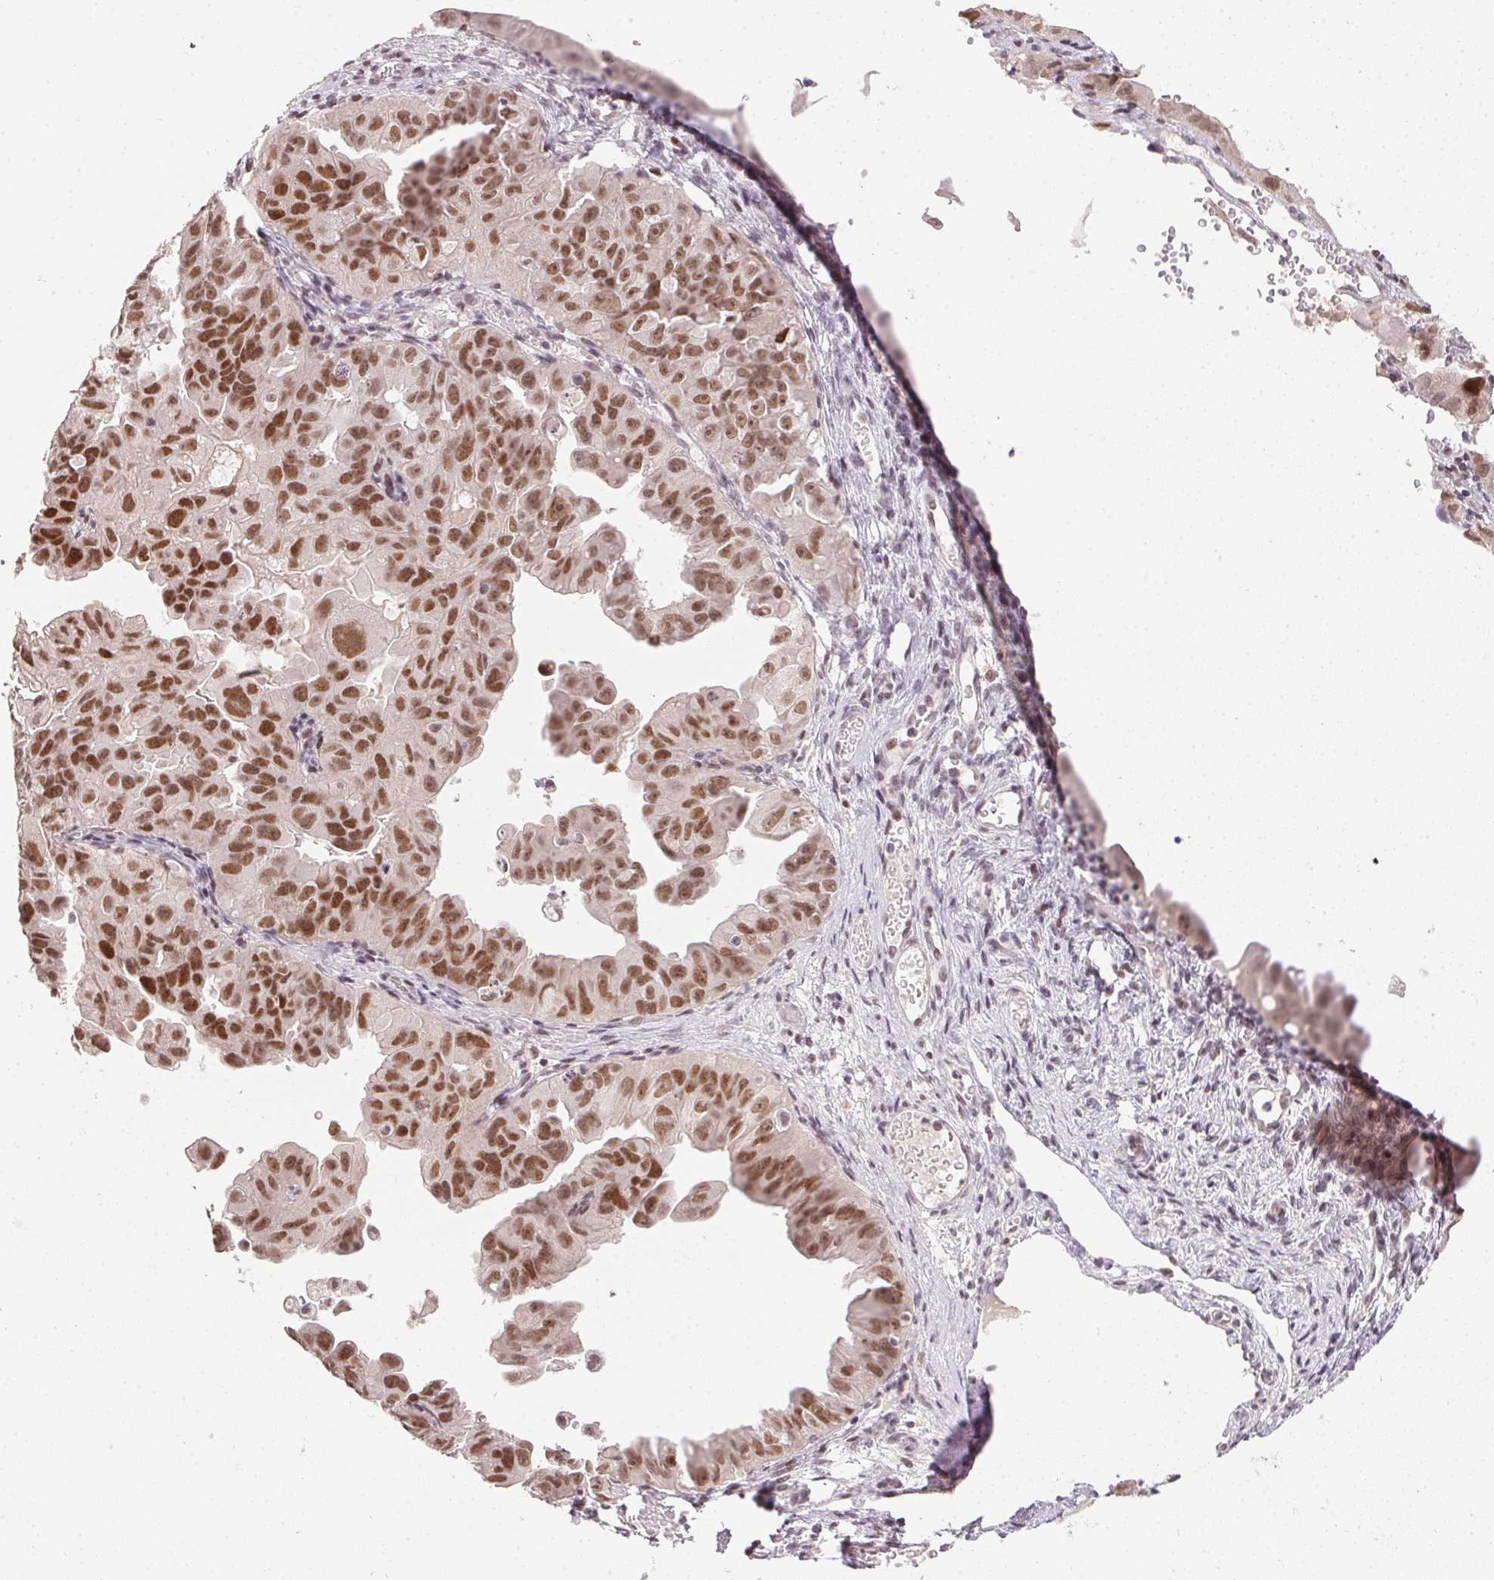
{"staining": {"intensity": "moderate", "quantity": ">75%", "location": "nuclear"}, "tissue": "ovarian cancer", "cell_type": "Tumor cells", "image_type": "cancer", "snomed": [{"axis": "morphology", "description": "Carcinoma, endometroid"}, {"axis": "topography", "description": "Ovary"}], "caption": "Protein staining of ovarian cancer (endometroid carcinoma) tissue displays moderate nuclear staining in about >75% of tumor cells.", "gene": "KDM4D", "patient": {"sex": "female", "age": 85}}